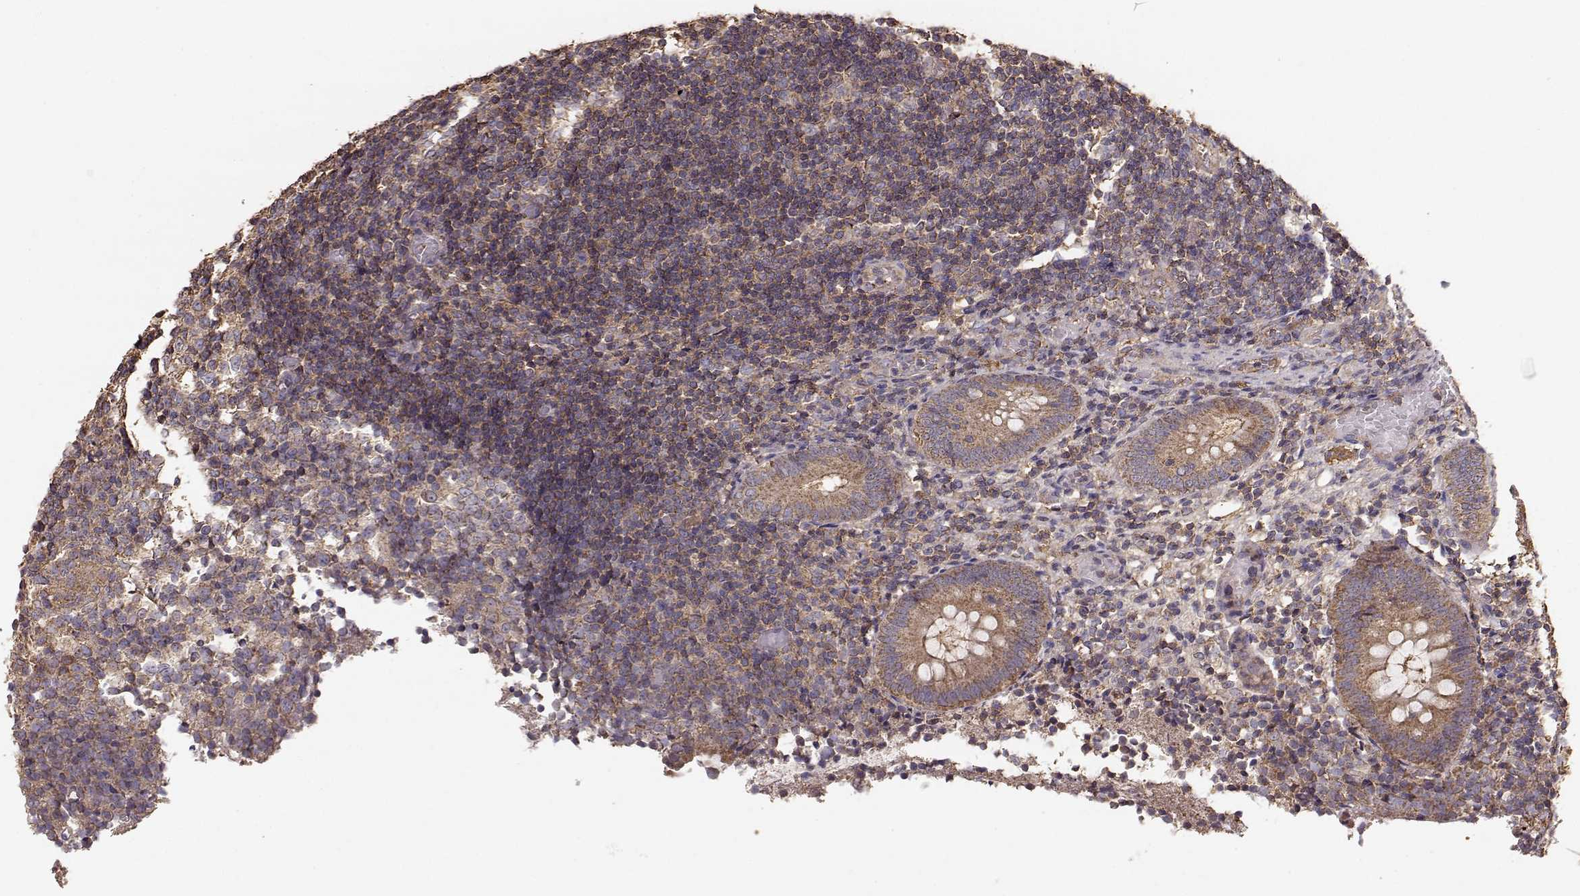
{"staining": {"intensity": "moderate", "quantity": ">75%", "location": "cytoplasmic/membranous"}, "tissue": "appendix", "cell_type": "Glandular cells", "image_type": "normal", "snomed": [{"axis": "morphology", "description": "Normal tissue, NOS"}, {"axis": "topography", "description": "Appendix"}], "caption": "DAB immunohistochemical staining of benign appendix shows moderate cytoplasmic/membranous protein expression in approximately >75% of glandular cells. Nuclei are stained in blue.", "gene": "TARS3", "patient": {"sex": "female", "age": 32}}